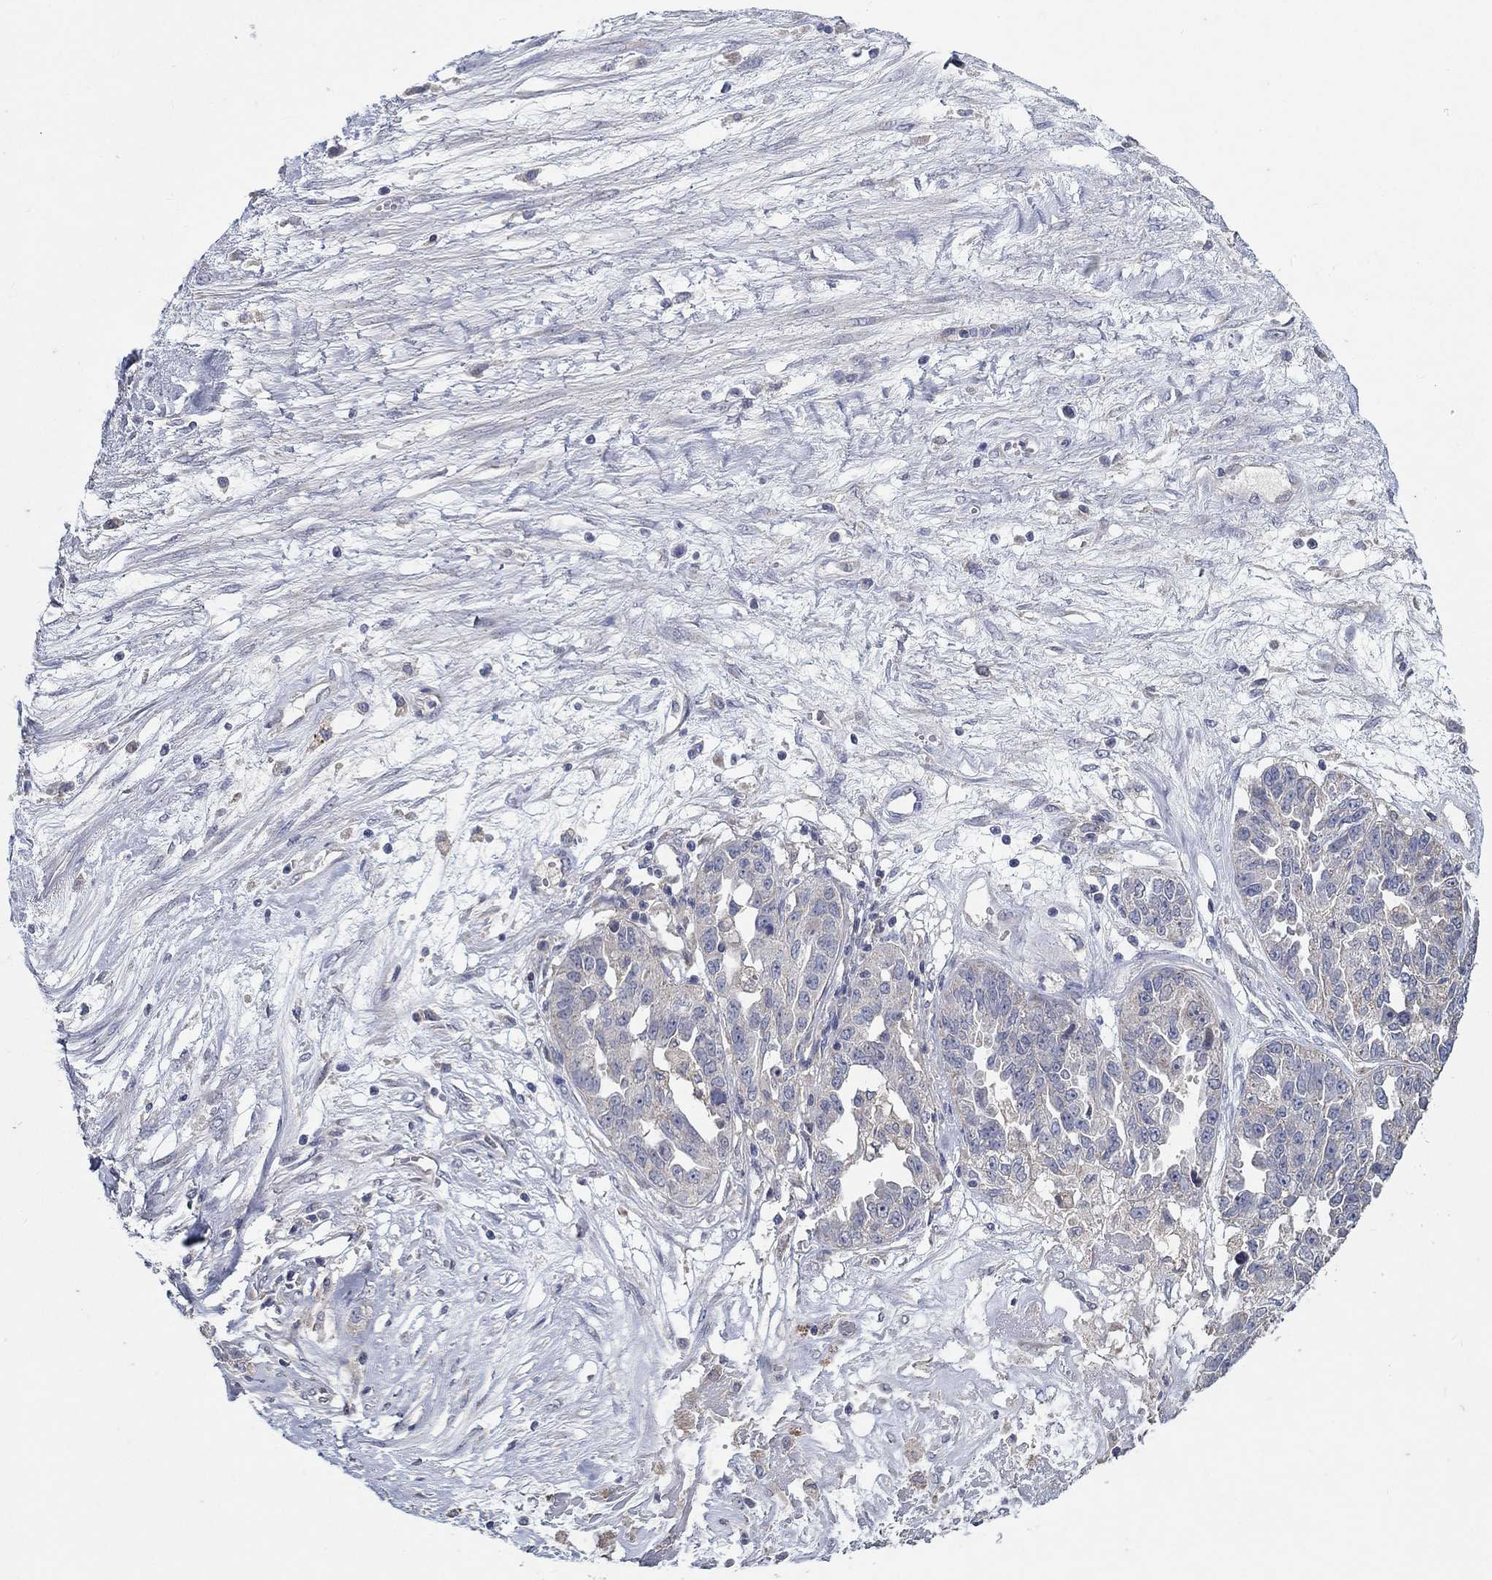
{"staining": {"intensity": "negative", "quantity": "none", "location": "none"}, "tissue": "ovarian cancer", "cell_type": "Tumor cells", "image_type": "cancer", "snomed": [{"axis": "morphology", "description": "Cystadenocarcinoma, serous, NOS"}, {"axis": "topography", "description": "Ovary"}], "caption": "Protein analysis of serous cystadenocarcinoma (ovarian) displays no significant expression in tumor cells.", "gene": "PROZ", "patient": {"sex": "female", "age": 87}}